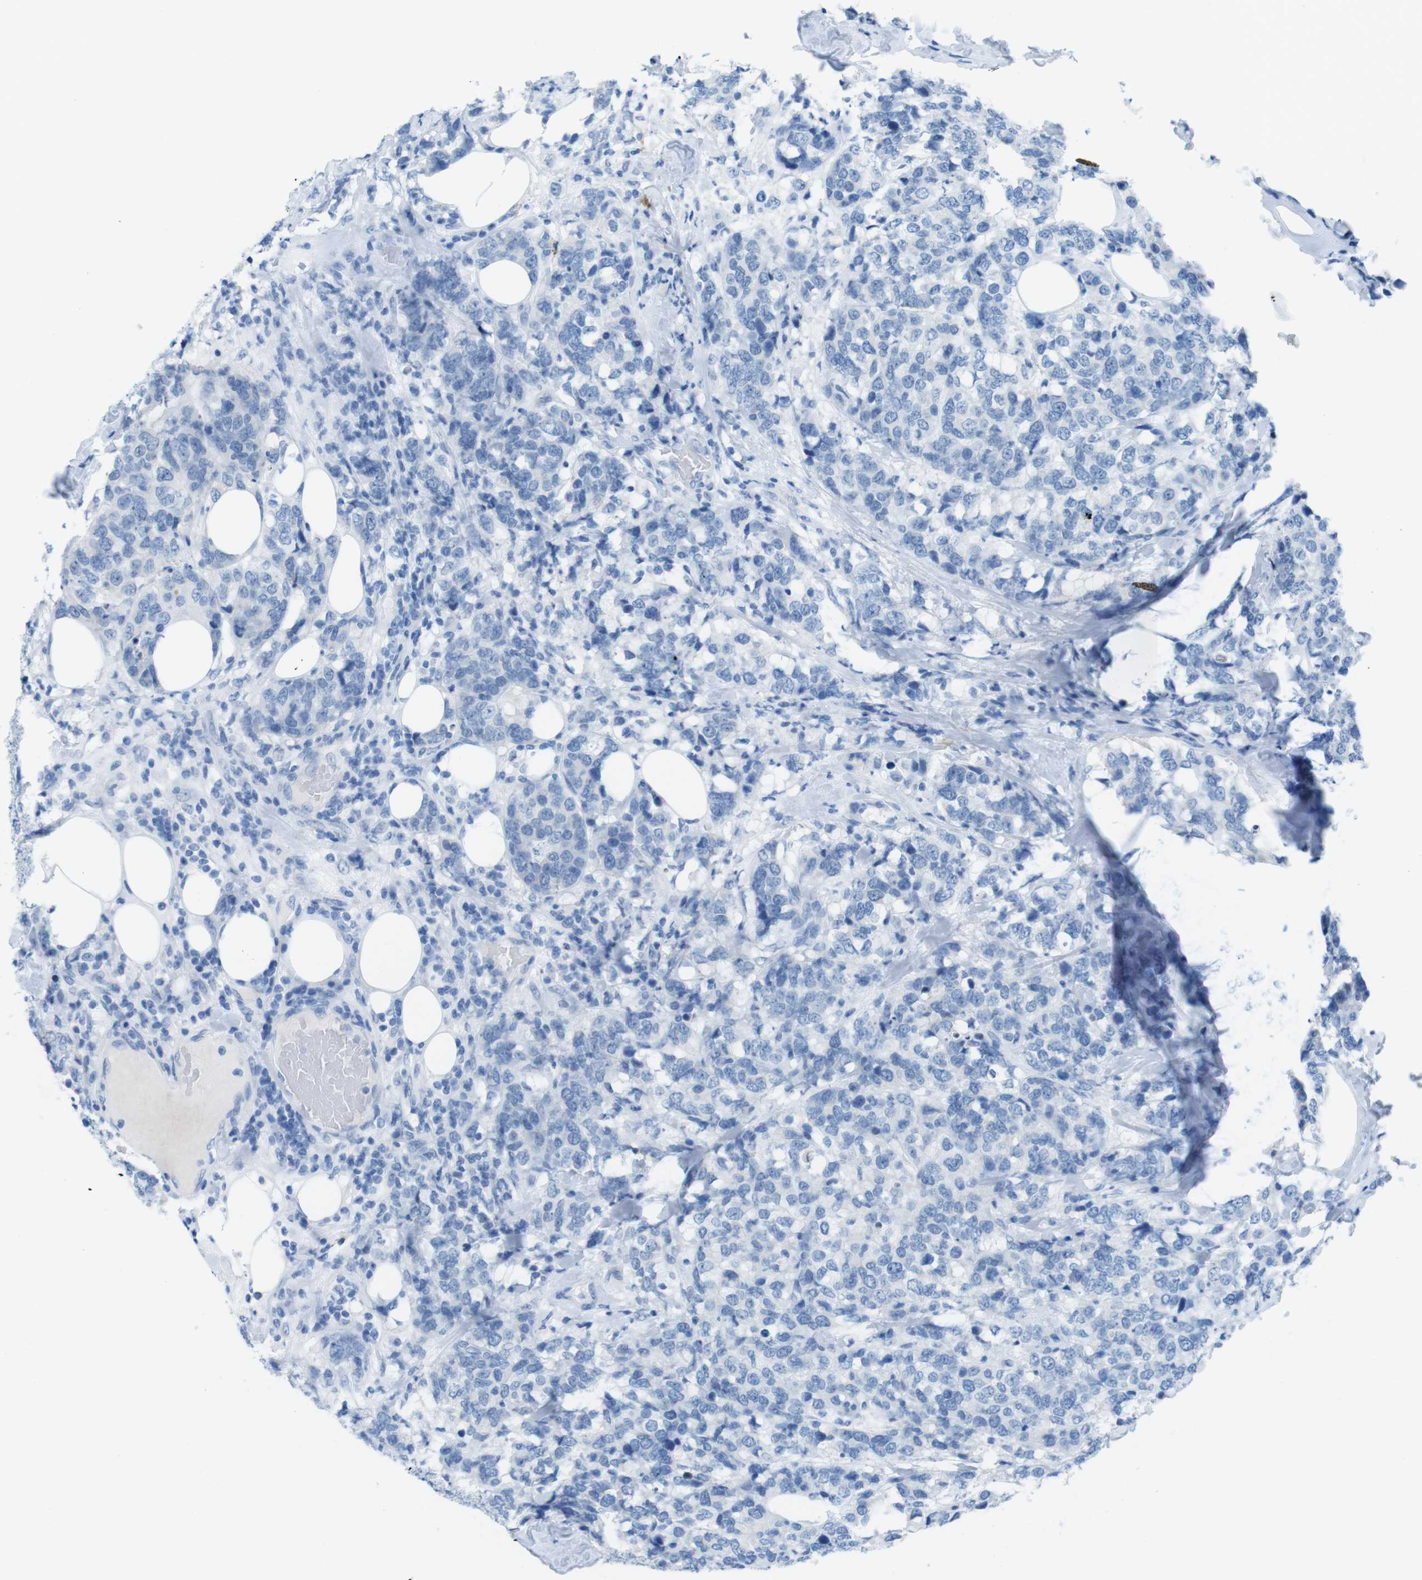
{"staining": {"intensity": "negative", "quantity": "none", "location": "none"}, "tissue": "breast cancer", "cell_type": "Tumor cells", "image_type": "cancer", "snomed": [{"axis": "morphology", "description": "Lobular carcinoma"}, {"axis": "topography", "description": "Breast"}], "caption": "Immunohistochemistry (IHC) micrograph of breast lobular carcinoma stained for a protein (brown), which shows no staining in tumor cells.", "gene": "GAP43", "patient": {"sex": "female", "age": 59}}